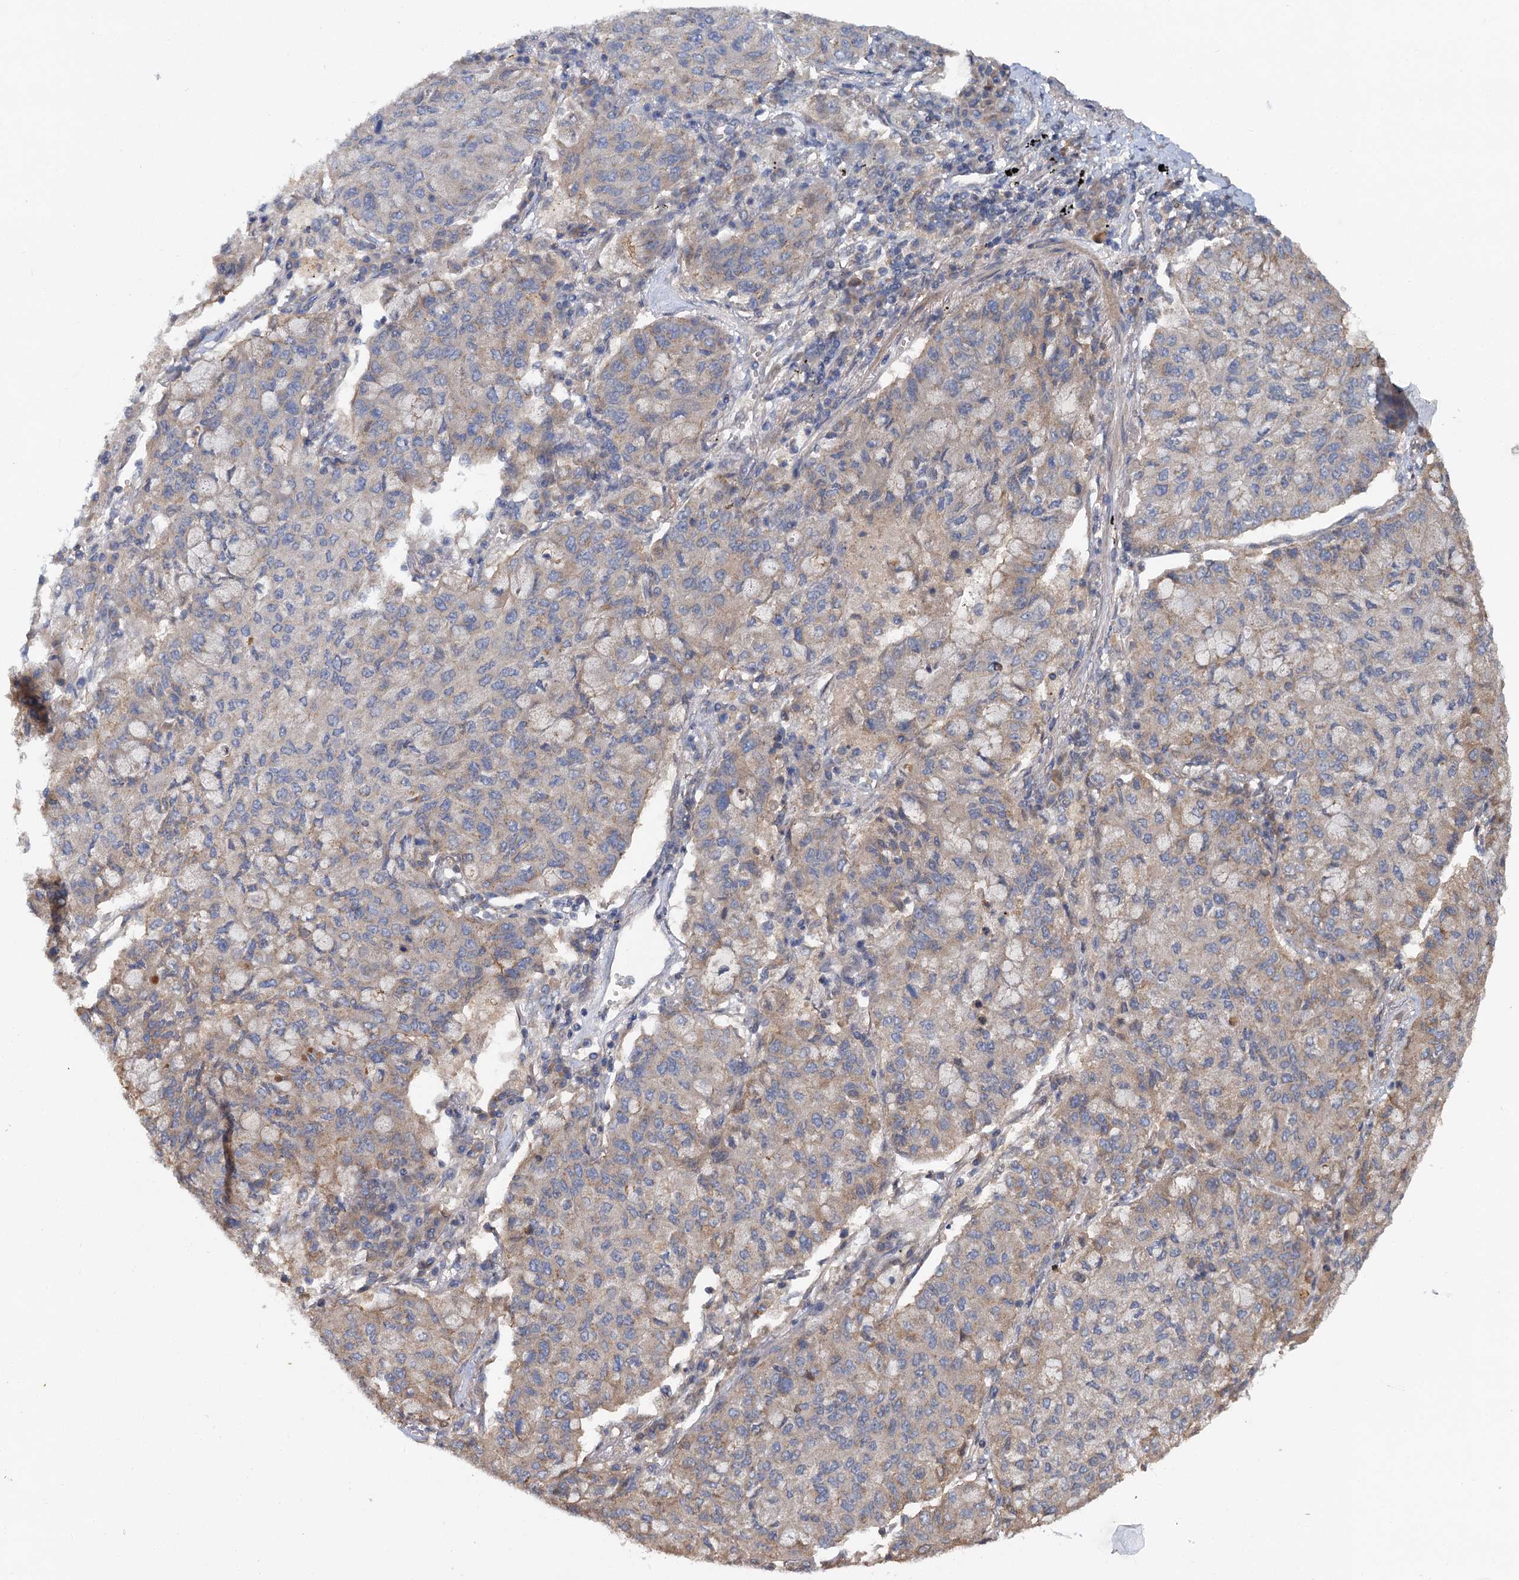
{"staining": {"intensity": "weak", "quantity": "<25%", "location": "cytoplasmic/membranous"}, "tissue": "lung cancer", "cell_type": "Tumor cells", "image_type": "cancer", "snomed": [{"axis": "morphology", "description": "Squamous cell carcinoma, NOS"}, {"axis": "topography", "description": "Lung"}], "caption": "High power microscopy image of an immunohistochemistry image of lung squamous cell carcinoma, revealing no significant staining in tumor cells.", "gene": "ZNF324", "patient": {"sex": "male", "age": 74}}